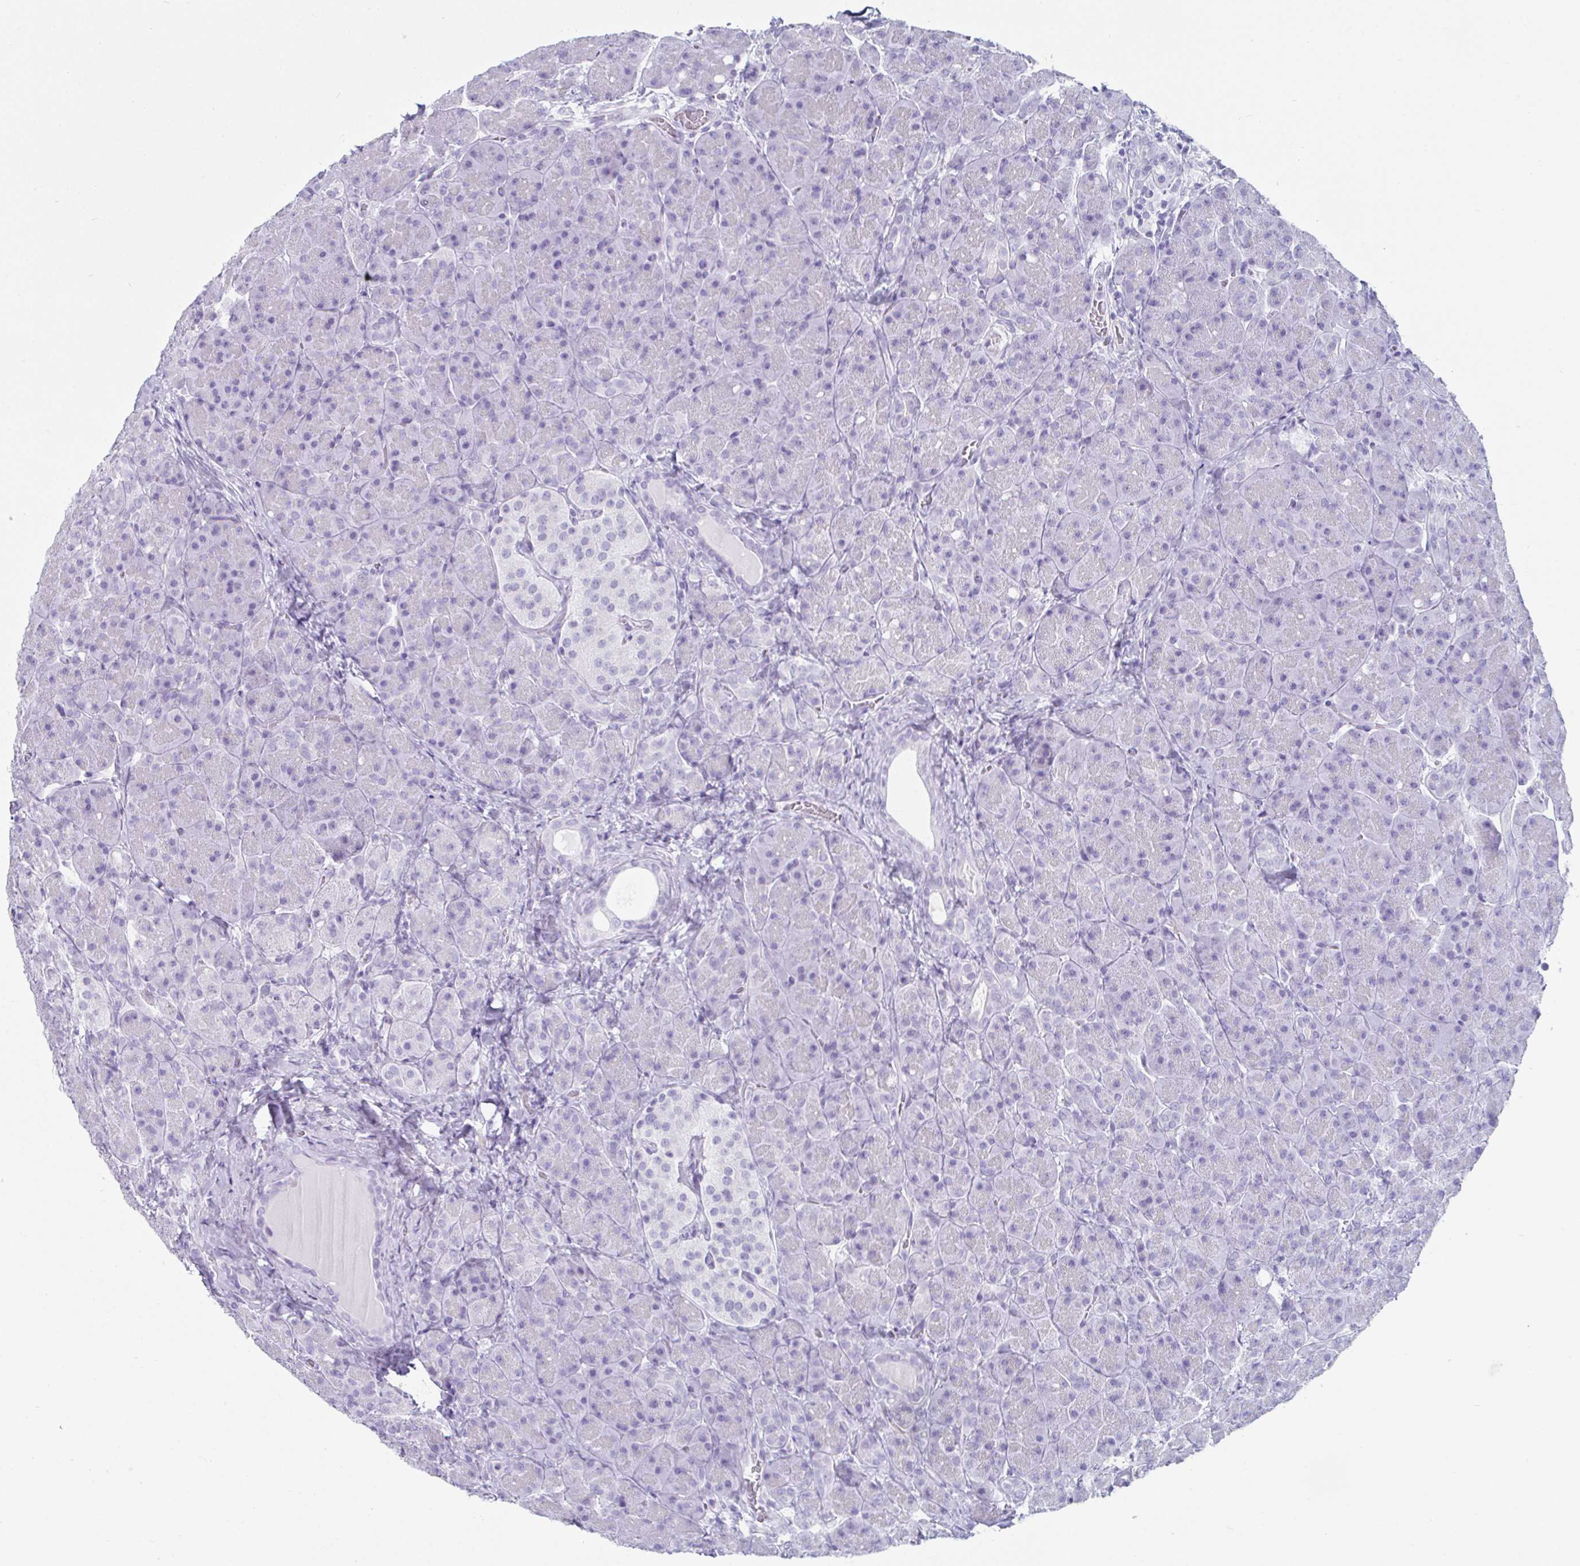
{"staining": {"intensity": "negative", "quantity": "none", "location": "none"}, "tissue": "pancreas", "cell_type": "Exocrine glandular cells", "image_type": "normal", "snomed": [{"axis": "morphology", "description": "Normal tissue, NOS"}, {"axis": "topography", "description": "Pancreas"}], "caption": "This is an IHC histopathology image of benign human pancreas. There is no expression in exocrine glandular cells.", "gene": "CREG2", "patient": {"sex": "male", "age": 55}}